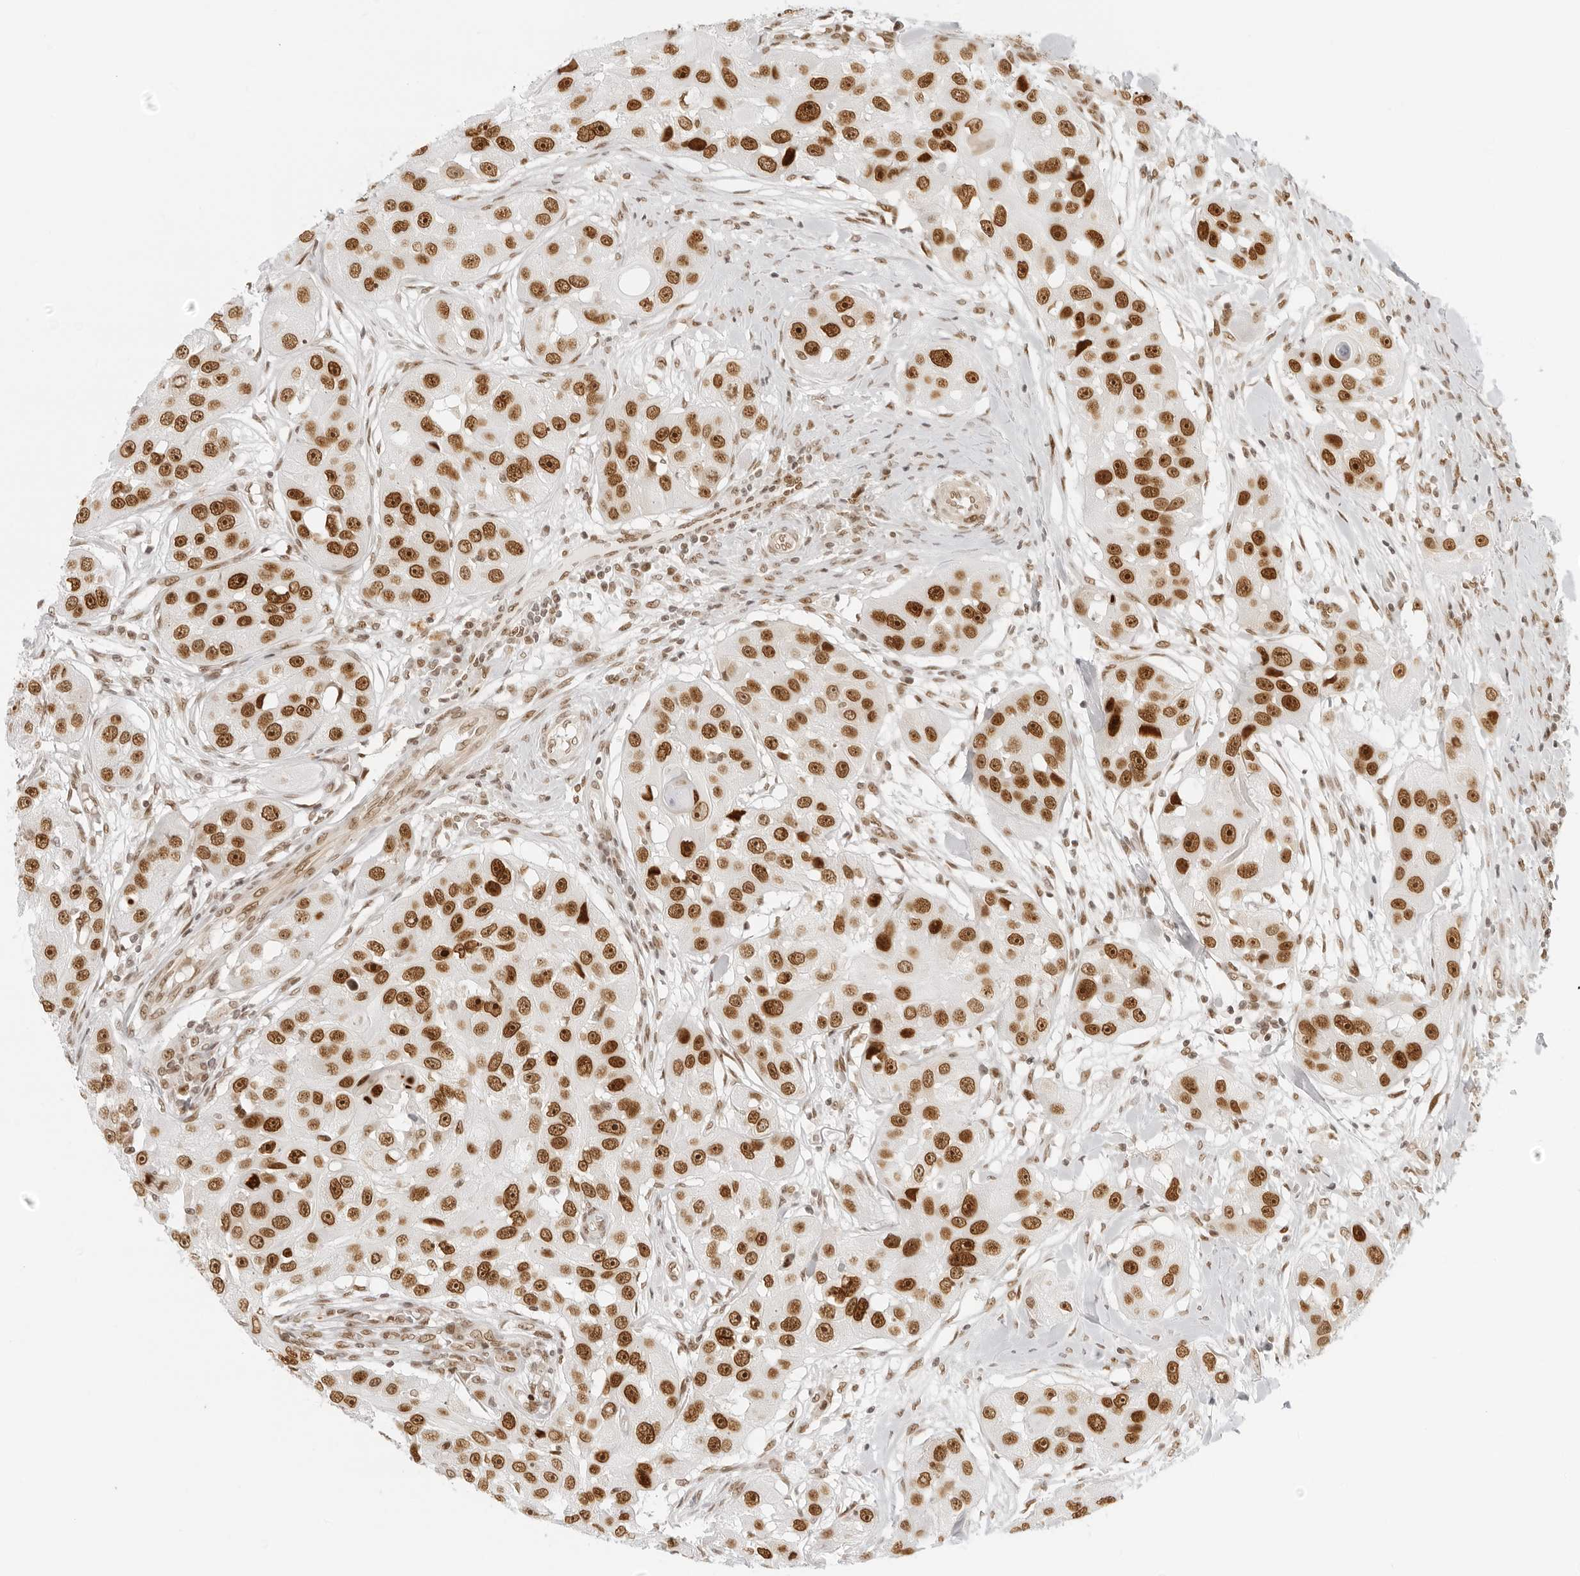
{"staining": {"intensity": "strong", "quantity": ">75%", "location": "nuclear"}, "tissue": "head and neck cancer", "cell_type": "Tumor cells", "image_type": "cancer", "snomed": [{"axis": "morphology", "description": "Normal tissue, NOS"}, {"axis": "morphology", "description": "Squamous cell carcinoma, NOS"}, {"axis": "topography", "description": "Skeletal muscle"}, {"axis": "topography", "description": "Head-Neck"}], "caption": "Tumor cells display strong nuclear expression in about >75% of cells in head and neck cancer (squamous cell carcinoma).", "gene": "RCC1", "patient": {"sex": "male", "age": 51}}